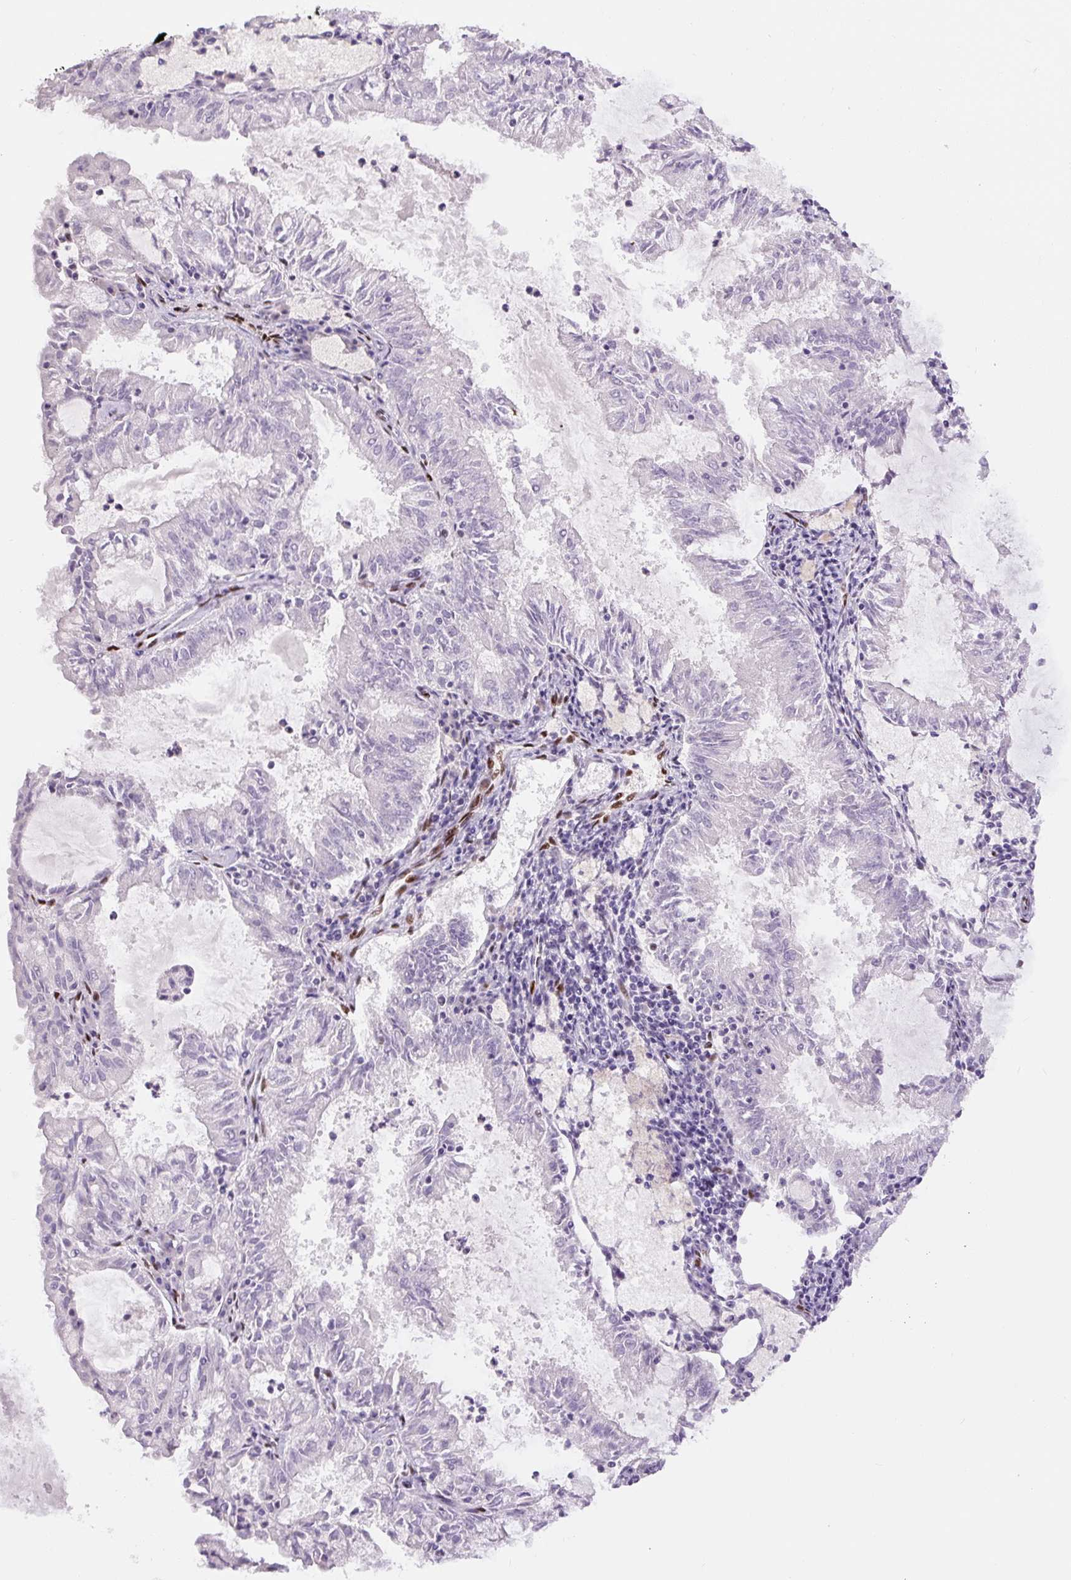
{"staining": {"intensity": "negative", "quantity": "none", "location": "none"}, "tissue": "endometrial cancer", "cell_type": "Tumor cells", "image_type": "cancer", "snomed": [{"axis": "morphology", "description": "Adenocarcinoma, NOS"}, {"axis": "topography", "description": "Endometrium"}], "caption": "This is an immunohistochemistry (IHC) histopathology image of adenocarcinoma (endometrial). There is no positivity in tumor cells.", "gene": "ZEB1", "patient": {"sex": "female", "age": 57}}